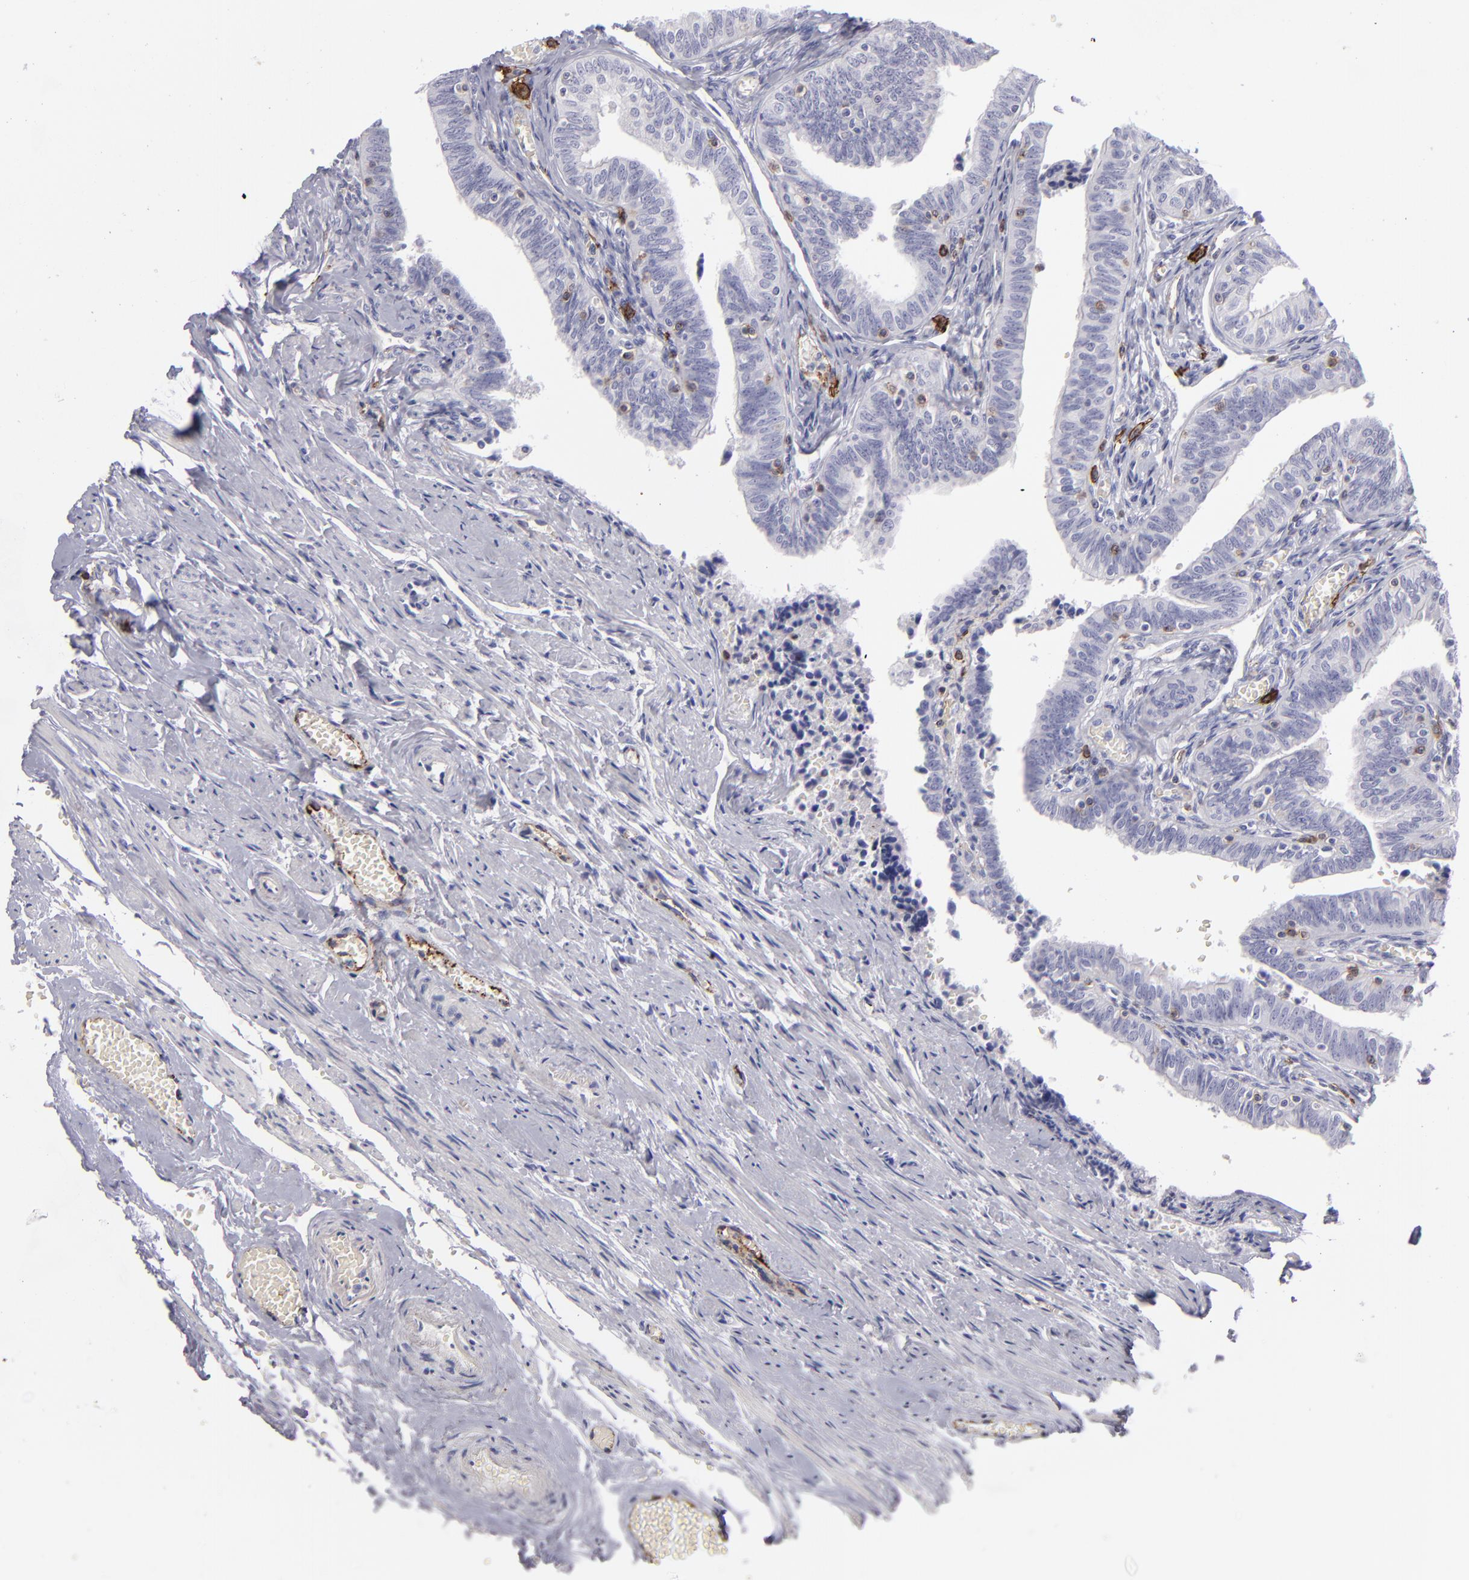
{"staining": {"intensity": "negative", "quantity": "none", "location": "none"}, "tissue": "fallopian tube", "cell_type": "Glandular cells", "image_type": "normal", "snomed": [{"axis": "morphology", "description": "Normal tissue, NOS"}, {"axis": "topography", "description": "Fallopian tube"}, {"axis": "topography", "description": "Ovary"}], "caption": "This is a photomicrograph of immunohistochemistry staining of benign fallopian tube, which shows no expression in glandular cells.", "gene": "CD27", "patient": {"sex": "female", "age": 69}}